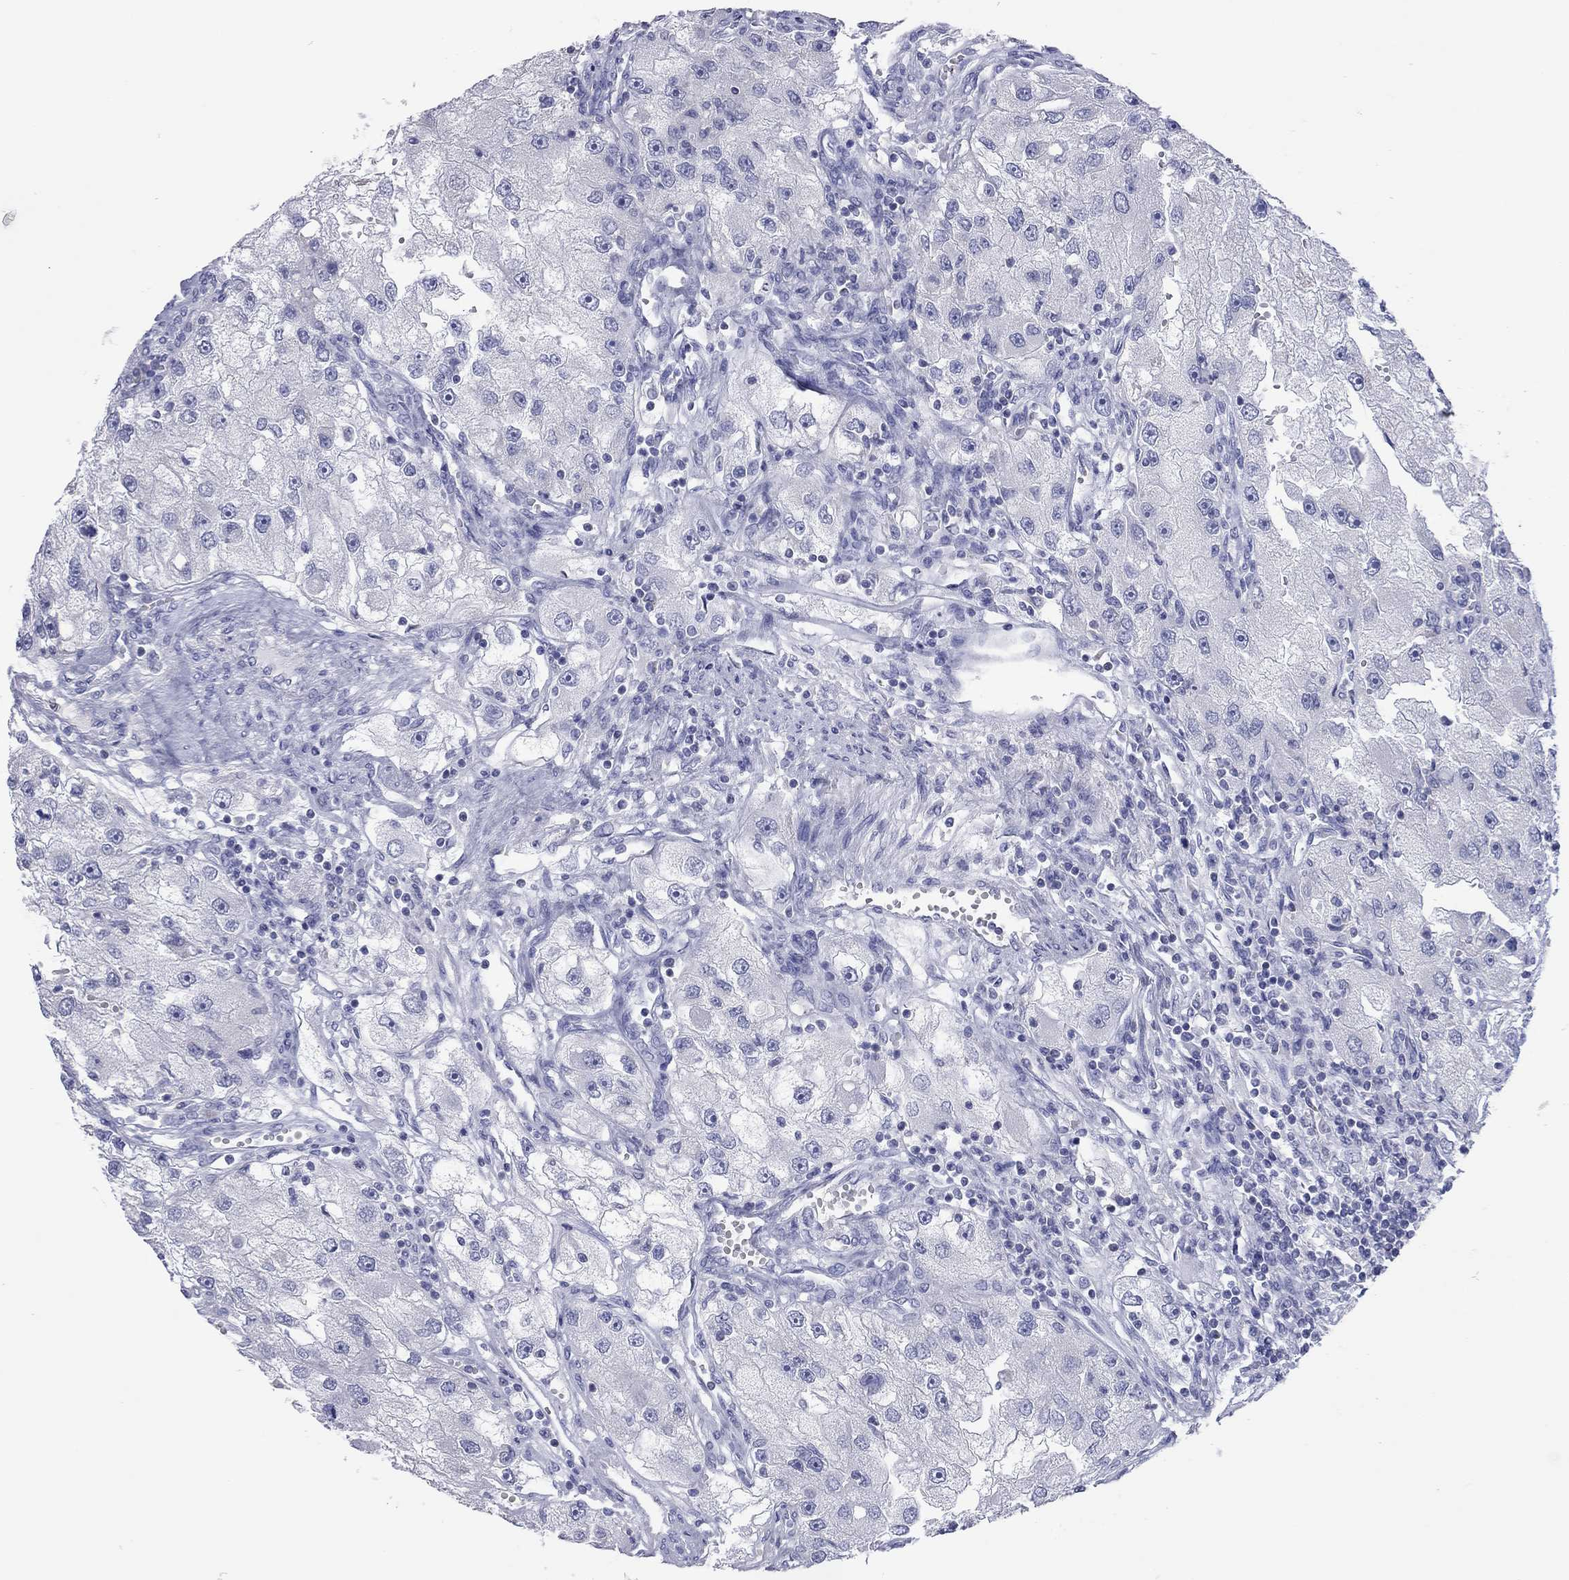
{"staining": {"intensity": "negative", "quantity": "none", "location": "none"}, "tissue": "renal cancer", "cell_type": "Tumor cells", "image_type": "cancer", "snomed": [{"axis": "morphology", "description": "Adenocarcinoma, NOS"}, {"axis": "topography", "description": "Kidney"}], "caption": "Tumor cells show no significant protein staining in adenocarcinoma (renal). (DAB (3,3'-diaminobenzidine) immunohistochemistry (IHC) with hematoxylin counter stain).", "gene": "VSIG10", "patient": {"sex": "male", "age": 63}}